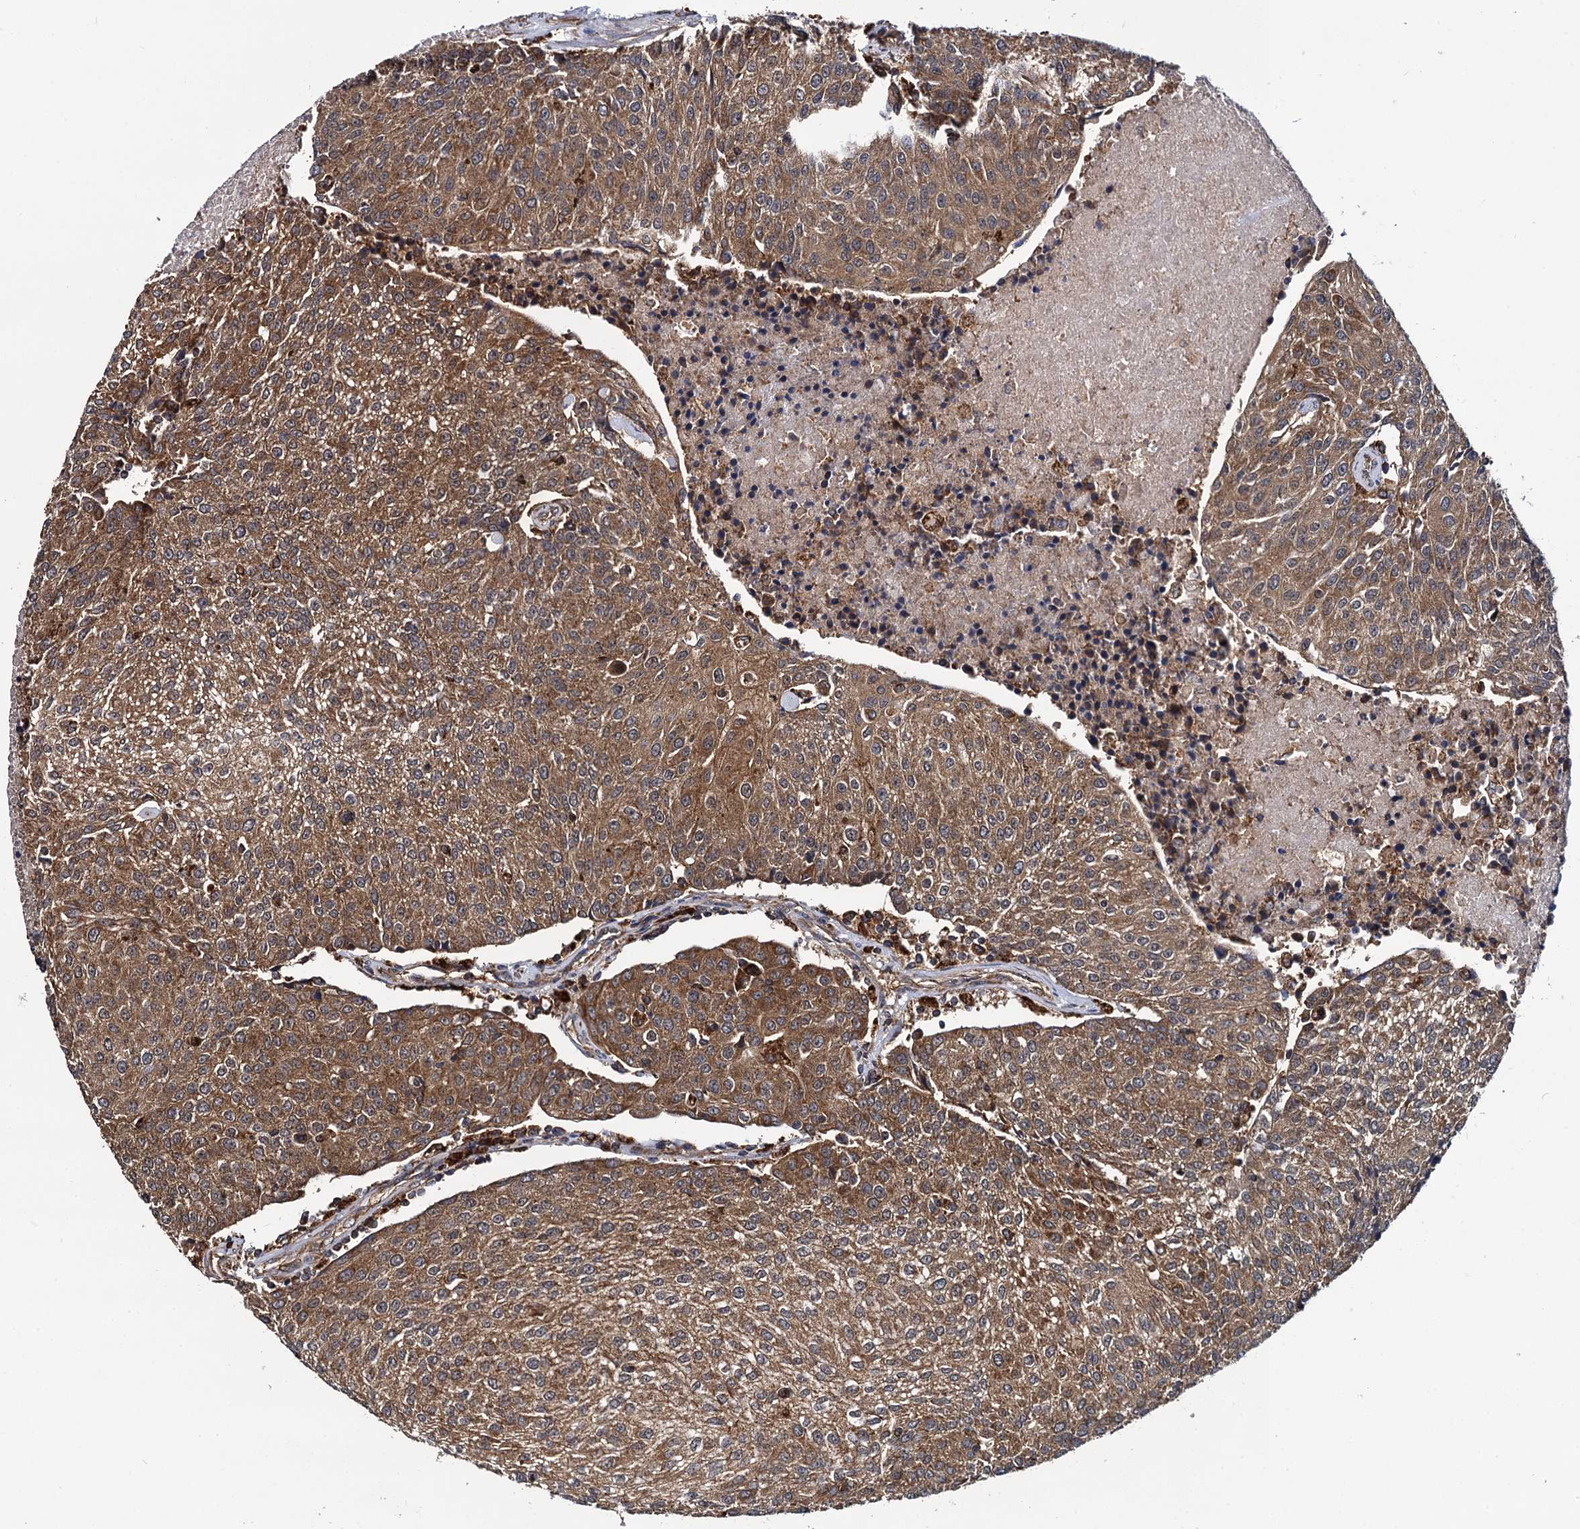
{"staining": {"intensity": "moderate", "quantity": ">75%", "location": "cytoplasmic/membranous"}, "tissue": "urothelial cancer", "cell_type": "Tumor cells", "image_type": "cancer", "snomed": [{"axis": "morphology", "description": "Urothelial carcinoma, High grade"}, {"axis": "topography", "description": "Urinary bladder"}], "caption": "The photomicrograph displays a brown stain indicating the presence of a protein in the cytoplasmic/membranous of tumor cells in urothelial cancer.", "gene": "UFM1", "patient": {"sex": "female", "age": 85}}